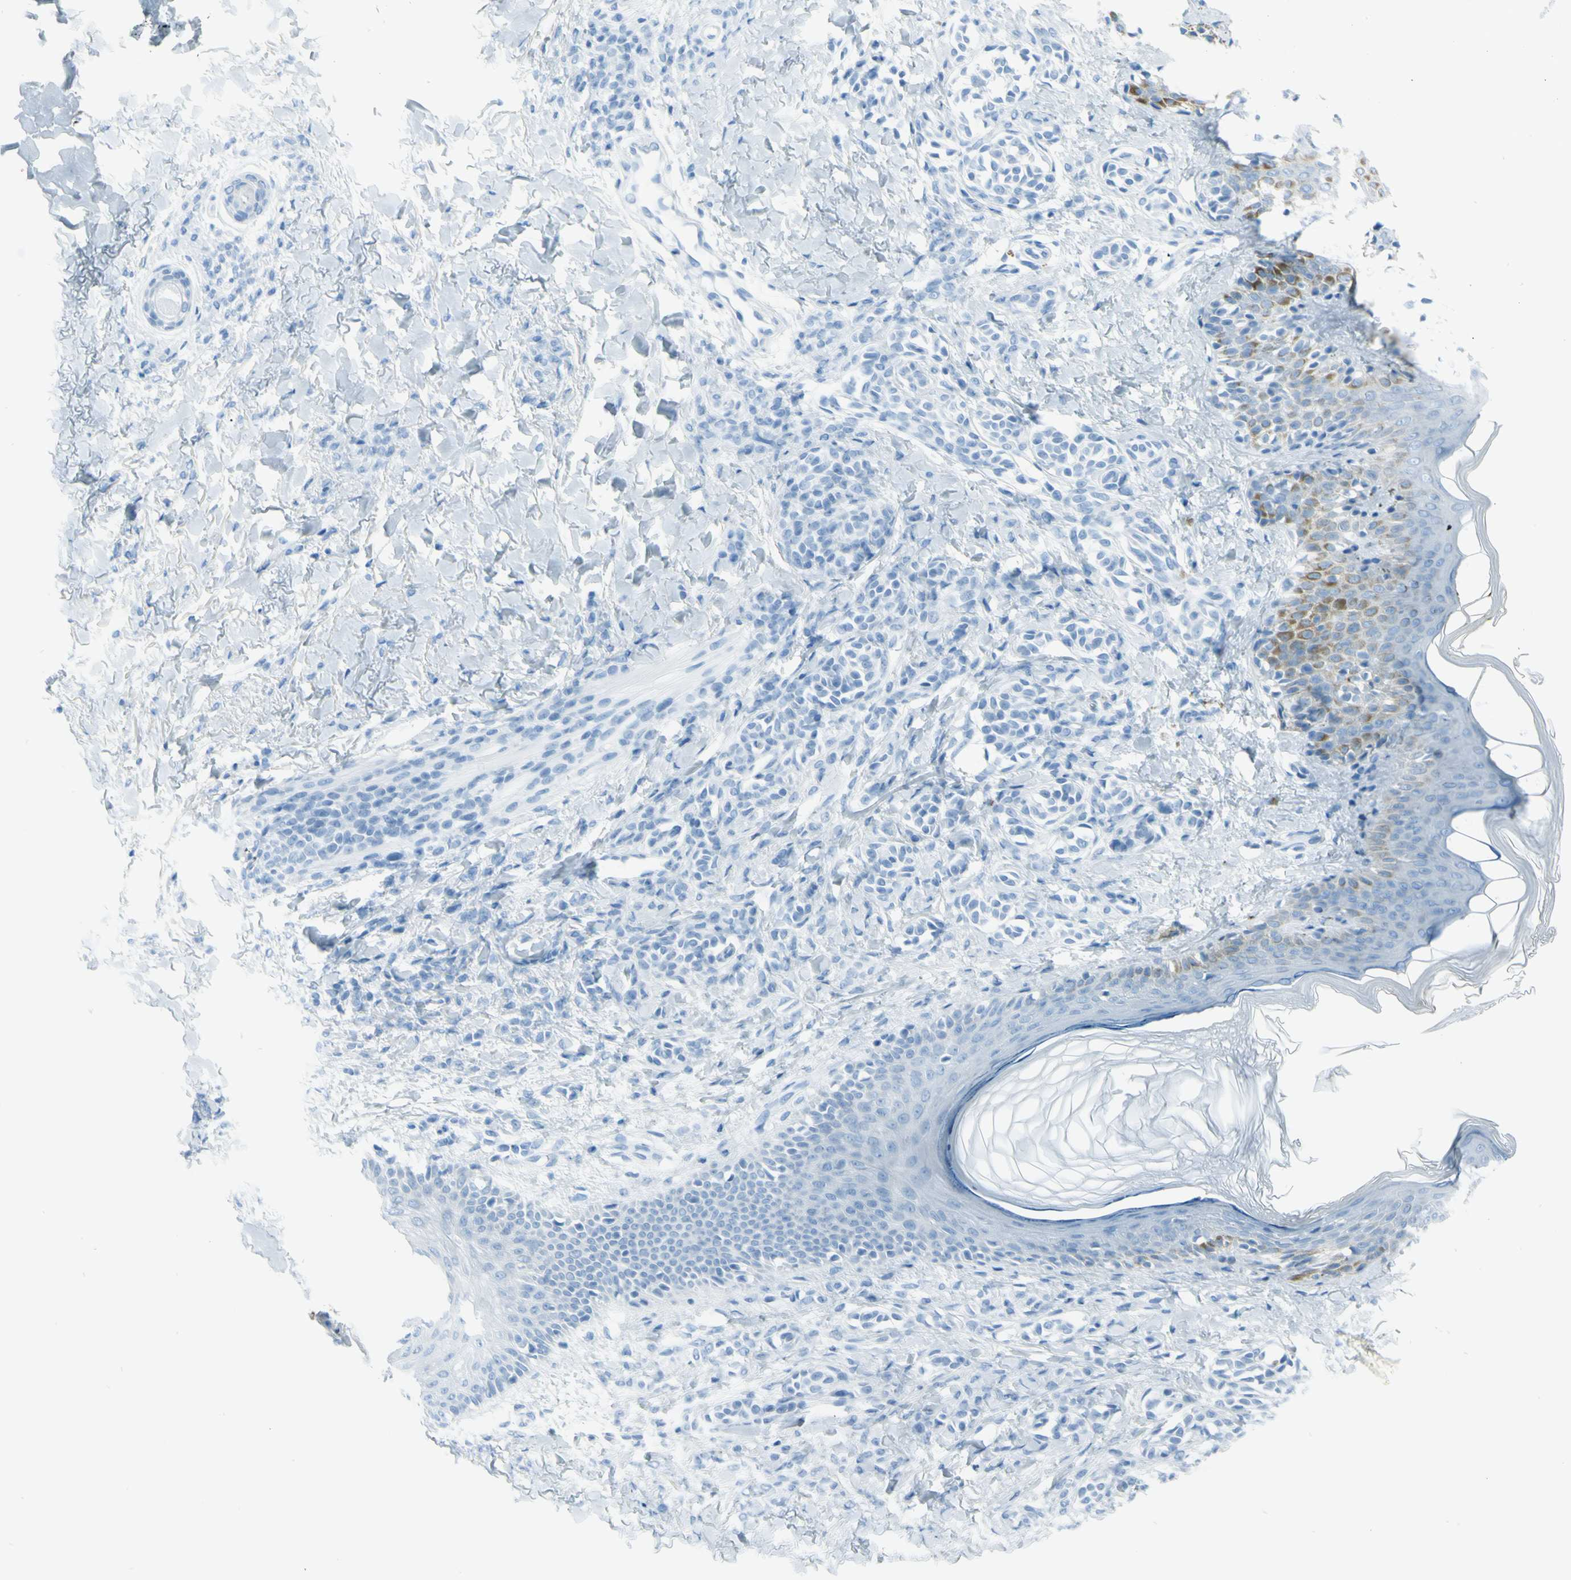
{"staining": {"intensity": "negative", "quantity": "none", "location": "none"}, "tissue": "skin", "cell_type": "Fibroblasts", "image_type": "normal", "snomed": [{"axis": "morphology", "description": "Normal tissue, NOS"}, {"axis": "topography", "description": "Skin"}], "caption": "IHC of benign human skin demonstrates no expression in fibroblasts.", "gene": "AFP", "patient": {"sex": "male", "age": 16}}